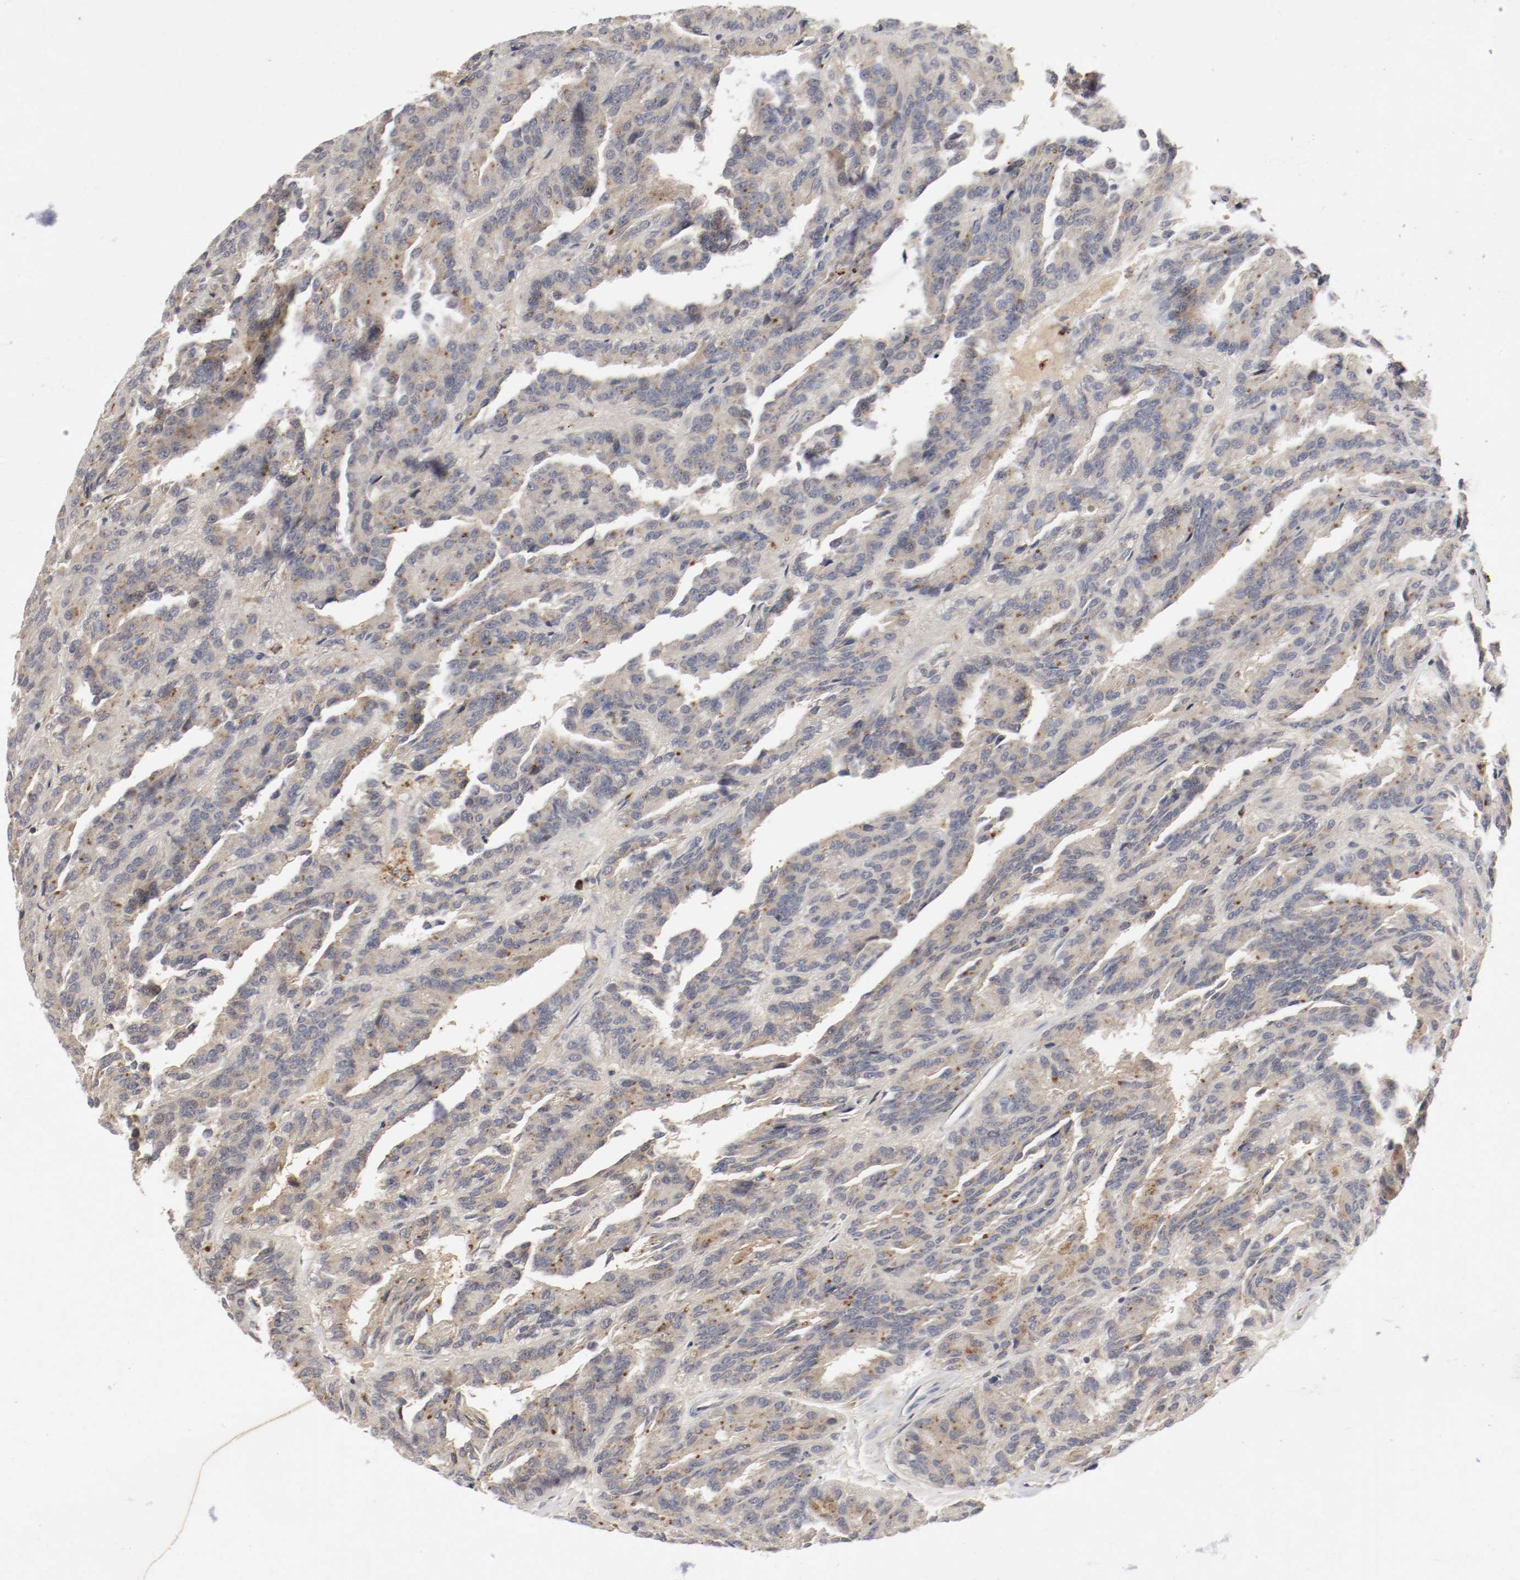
{"staining": {"intensity": "weak", "quantity": ">75%", "location": "cytoplasmic/membranous"}, "tissue": "renal cancer", "cell_type": "Tumor cells", "image_type": "cancer", "snomed": [{"axis": "morphology", "description": "Adenocarcinoma, NOS"}, {"axis": "topography", "description": "Kidney"}], "caption": "Brown immunohistochemical staining in adenocarcinoma (renal) reveals weak cytoplasmic/membranous expression in about >75% of tumor cells. (Brightfield microscopy of DAB IHC at high magnification).", "gene": "REN", "patient": {"sex": "male", "age": 46}}